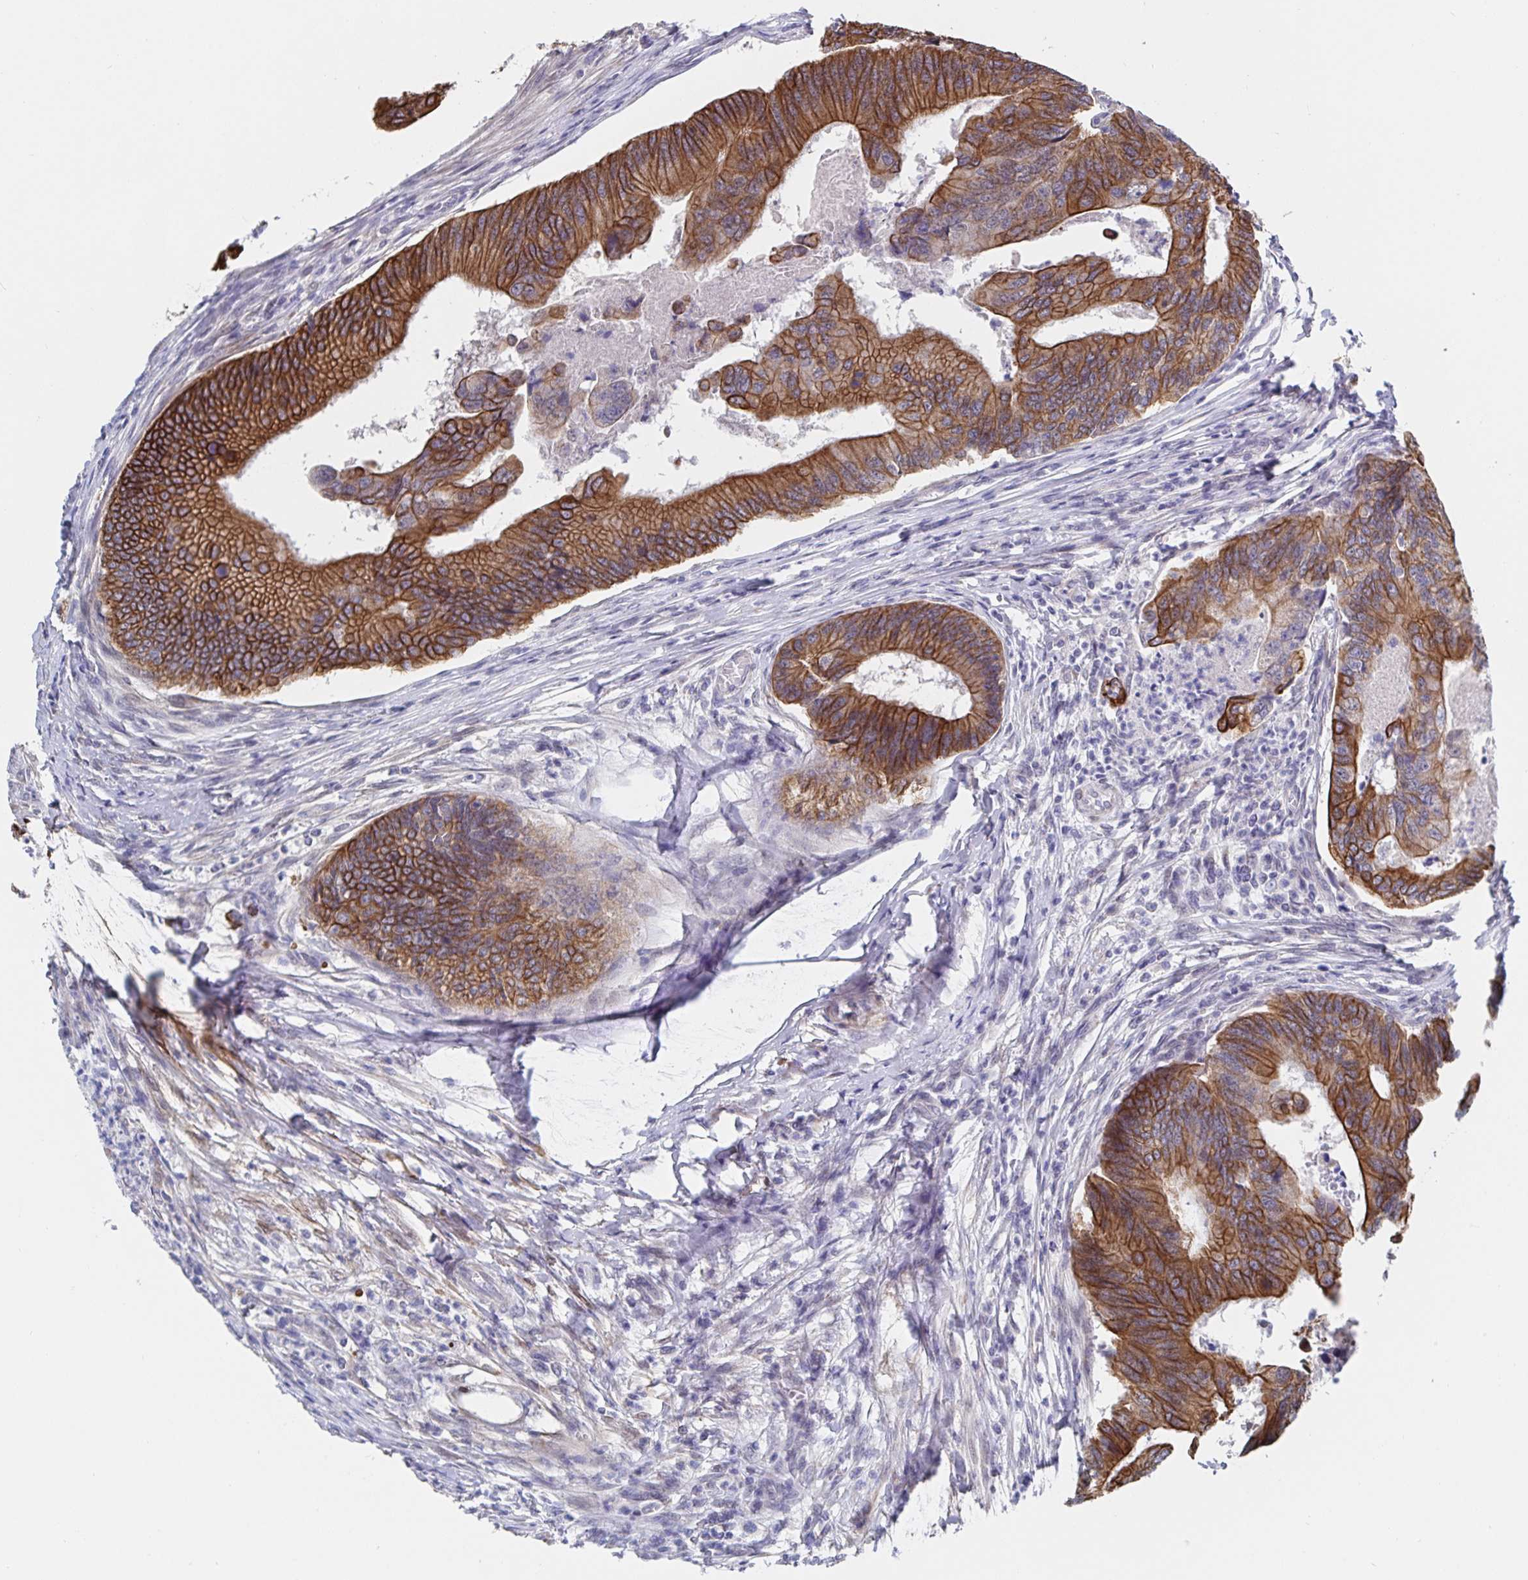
{"staining": {"intensity": "strong", "quantity": ">75%", "location": "cytoplasmic/membranous"}, "tissue": "colorectal cancer", "cell_type": "Tumor cells", "image_type": "cancer", "snomed": [{"axis": "morphology", "description": "Adenocarcinoma, NOS"}, {"axis": "topography", "description": "Colon"}], "caption": "Human colorectal cancer stained with a protein marker reveals strong staining in tumor cells.", "gene": "ZIK1", "patient": {"sex": "female", "age": 67}}